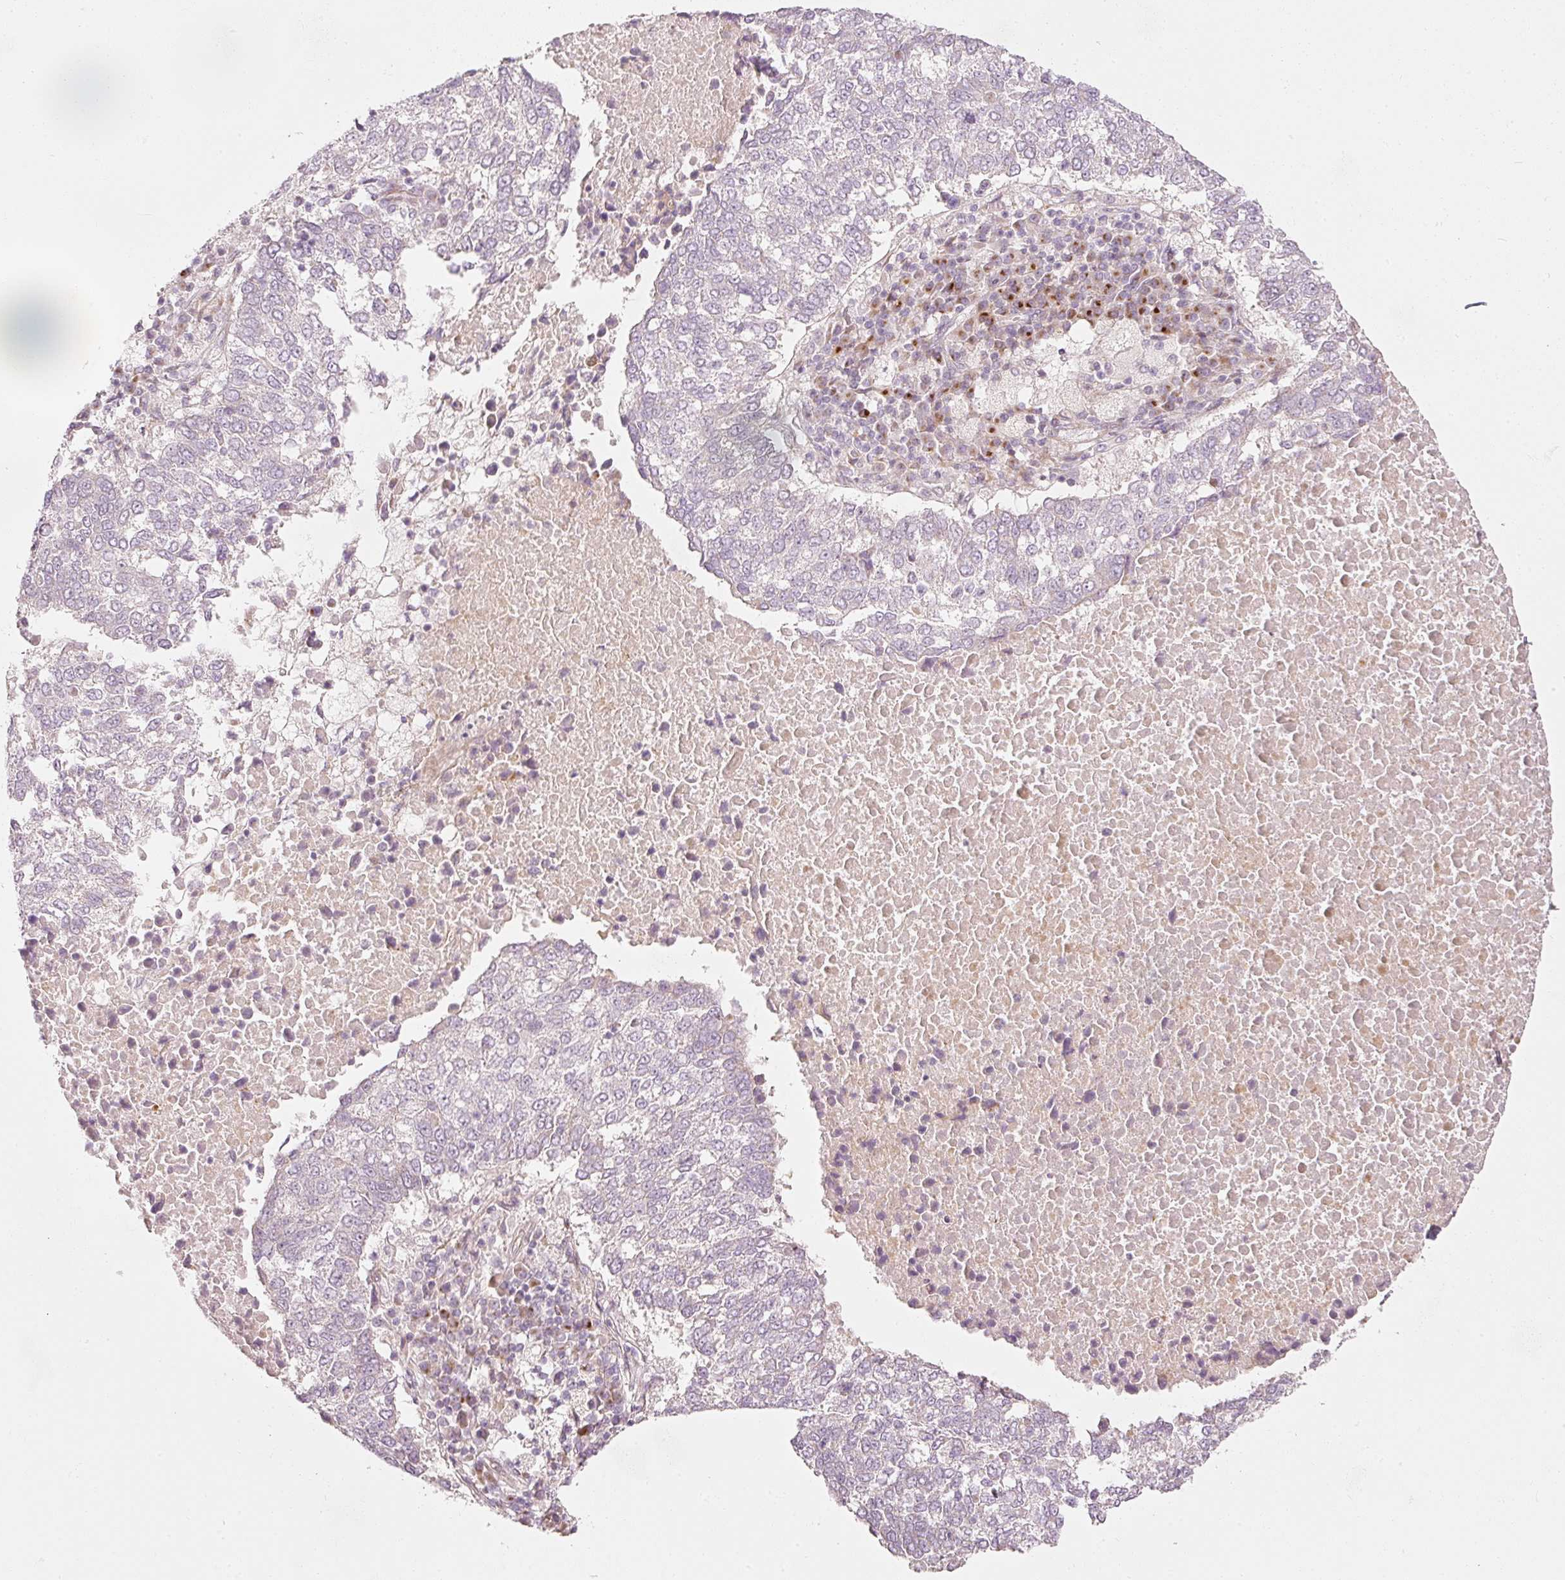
{"staining": {"intensity": "negative", "quantity": "none", "location": "none"}, "tissue": "lung cancer", "cell_type": "Tumor cells", "image_type": "cancer", "snomed": [{"axis": "morphology", "description": "Squamous cell carcinoma, NOS"}, {"axis": "topography", "description": "Lung"}], "caption": "IHC of lung cancer (squamous cell carcinoma) shows no expression in tumor cells.", "gene": "SLC20A1", "patient": {"sex": "male", "age": 73}}